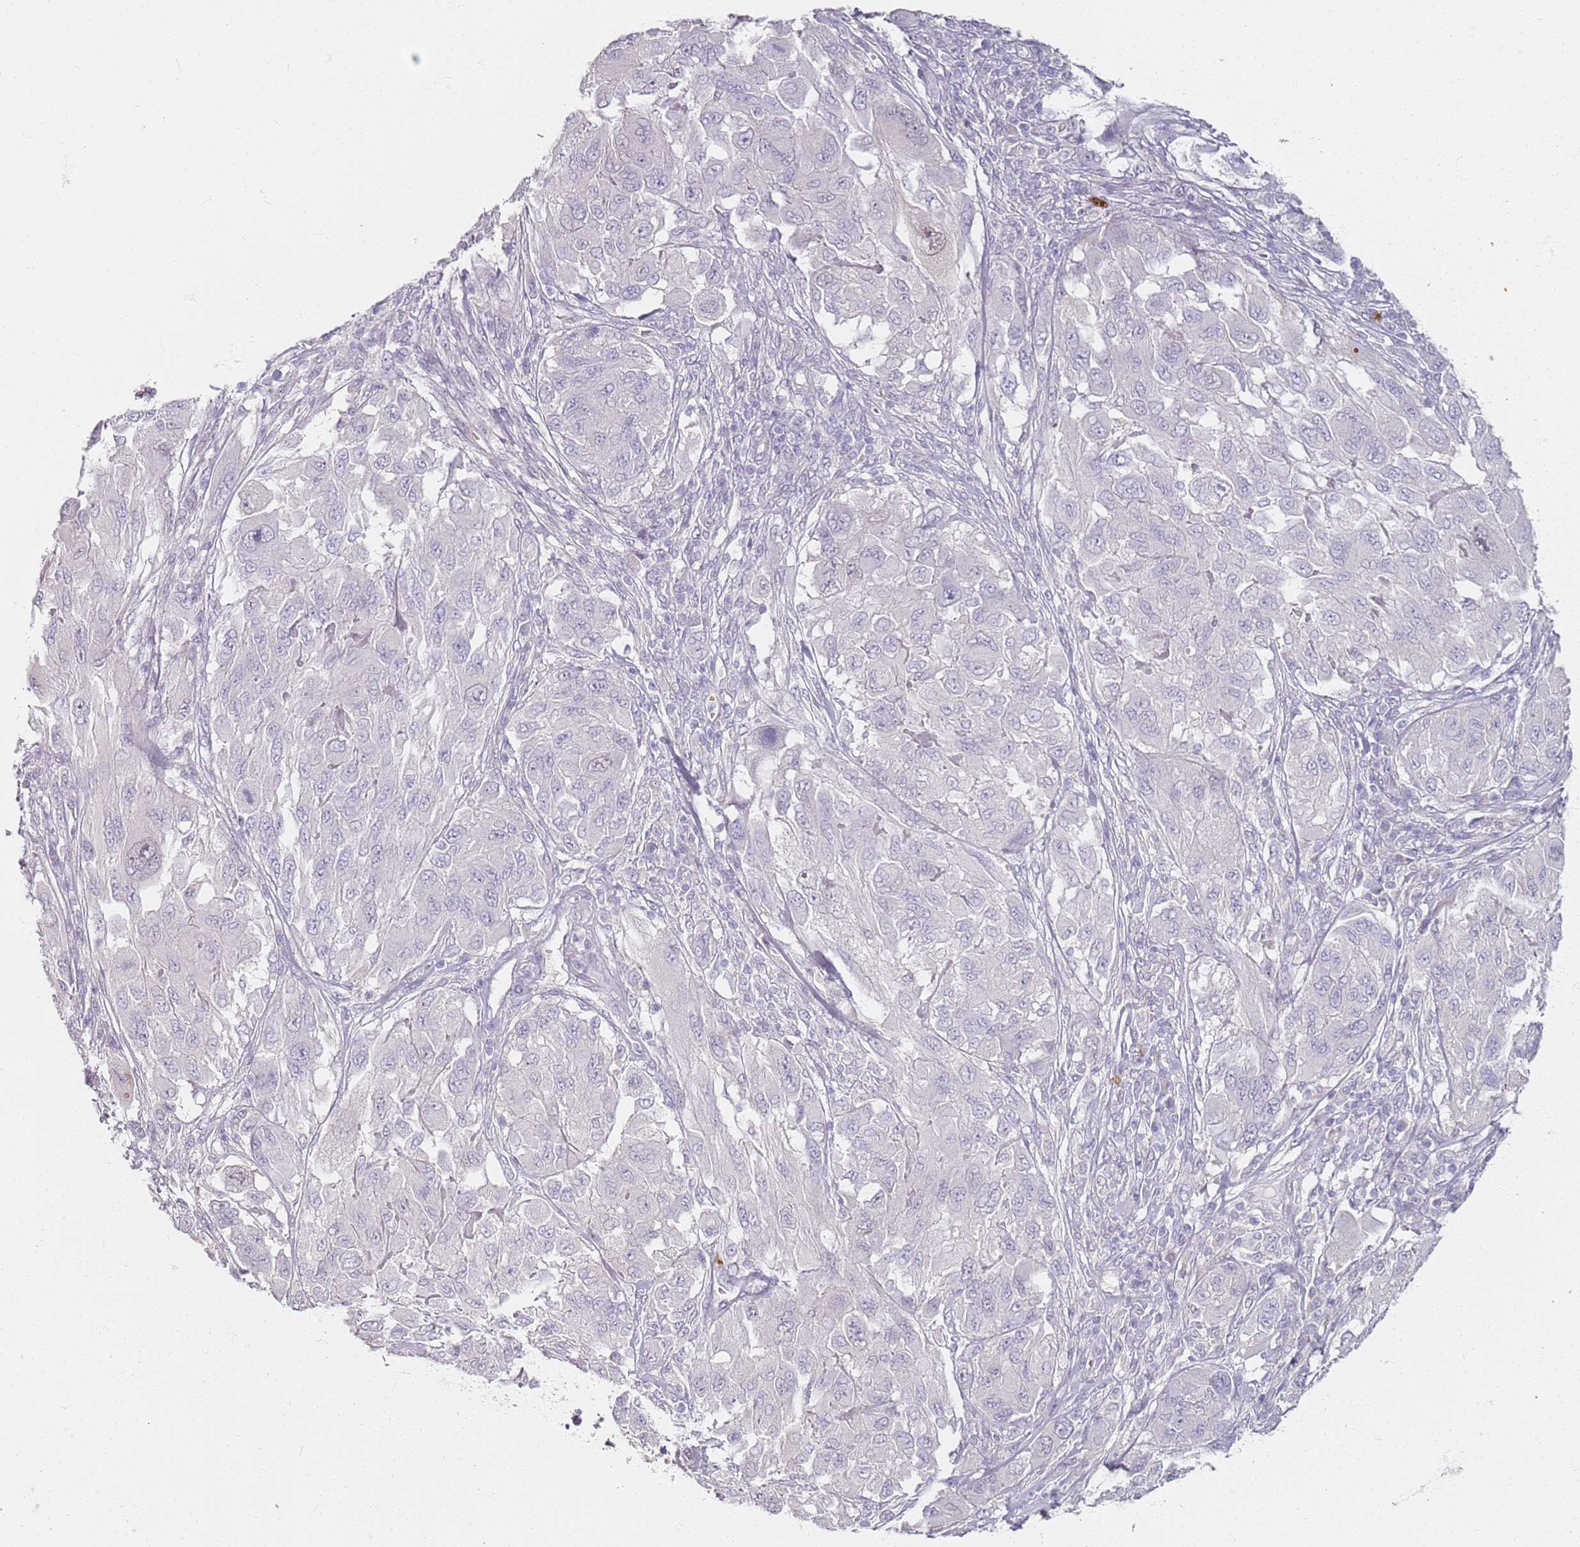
{"staining": {"intensity": "negative", "quantity": "none", "location": "none"}, "tissue": "melanoma", "cell_type": "Tumor cells", "image_type": "cancer", "snomed": [{"axis": "morphology", "description": "Malignant melanoma, NOS"}, {"axis": "topography", "description": "Skin"}], "caption": "Immunohistochemistry (IHC) photomicrograph of neoplastic tissue: human melanoma stained with DAB reveals no significant protein staining in tumor cells.", "gene": "CD40LG", "patient": {"sex": "female", "age": 91}}